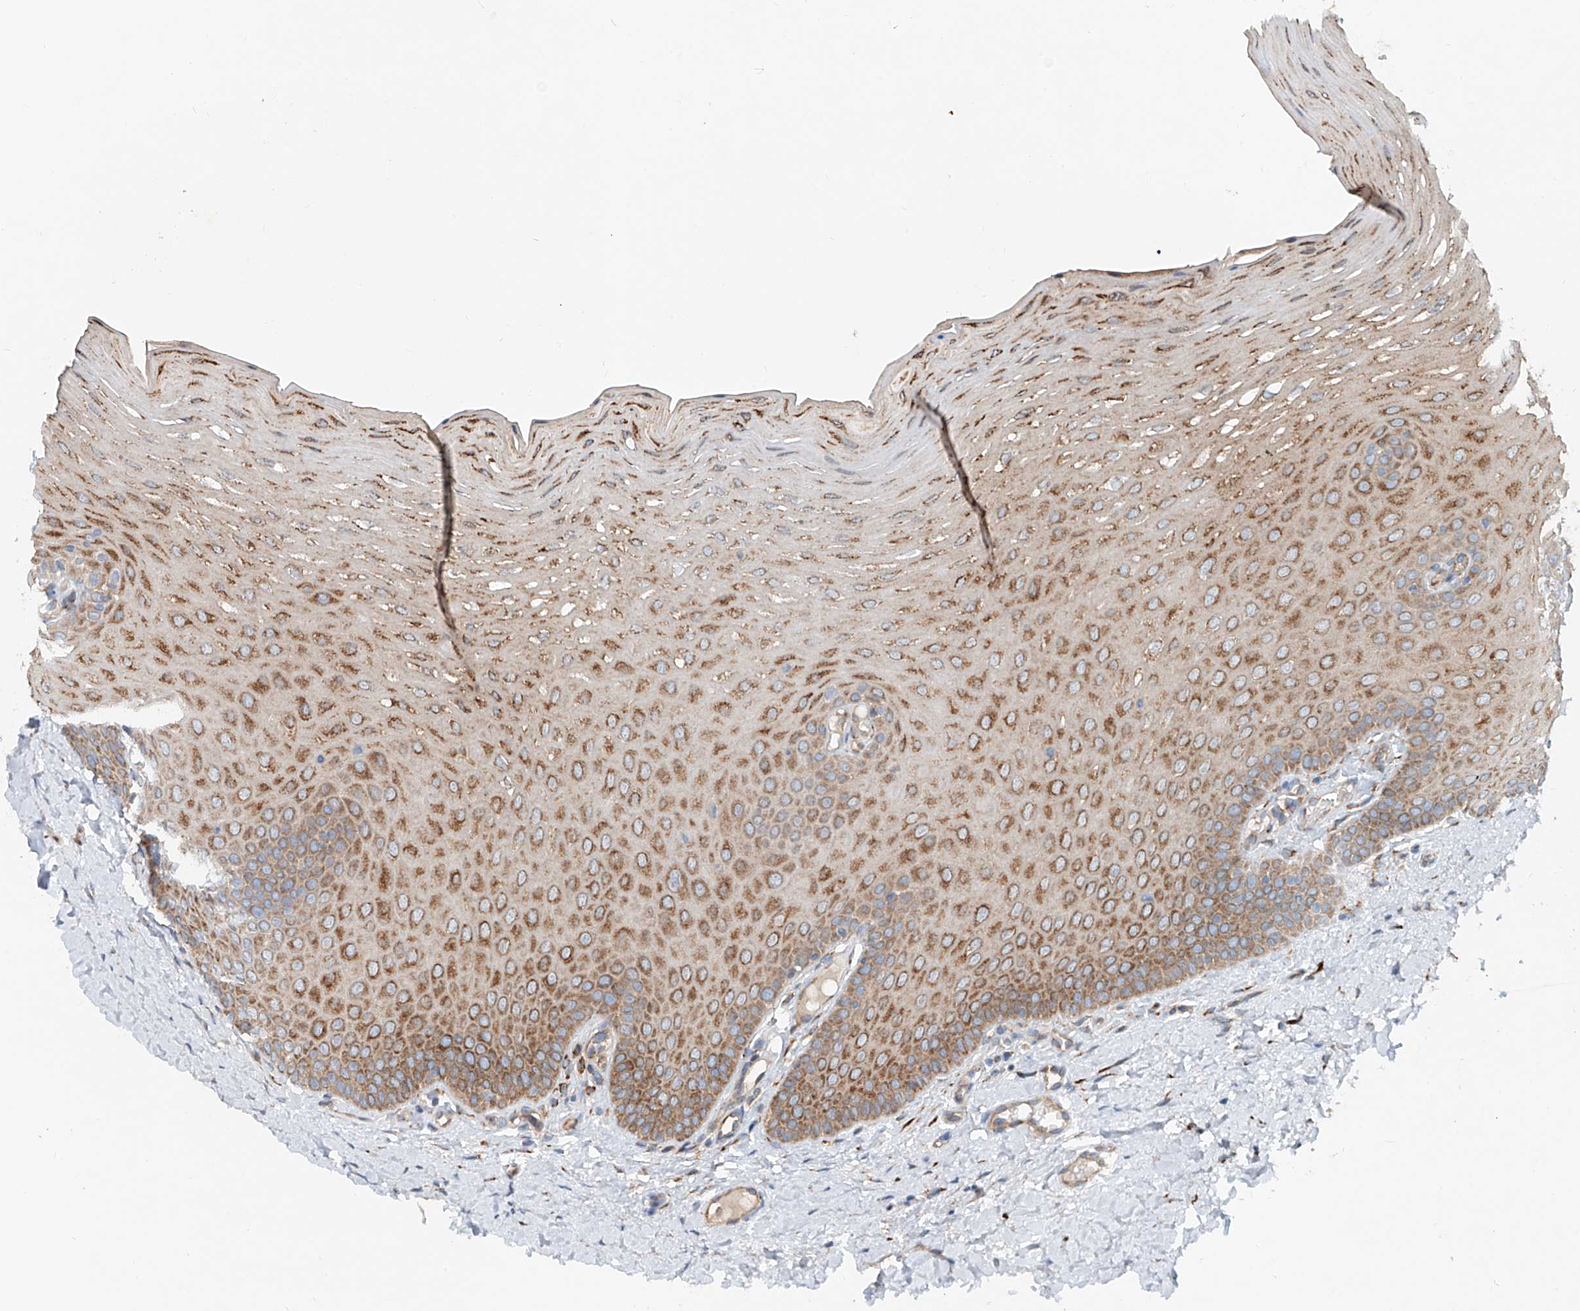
{"staining": {"intensity": "moderate", "quantity": ">75%", "location": "cytoplasmic/membranous"}, "tissue": "oral mucosa", "cell_type": "Squamous epithelial cells", "image_type": "normal", "snomed": [{"axis": "morphology", "description": "Normal tissue, NOS"}, {"axis": "topography", "description": "Oral tissue"}], "caption": "Squamous epithelial cells display medium levels of moderate cytoplasmic/membranous positivity in about >75% of cells in unremarkable oral mucosa.", "gene": "SNAP29", "patient": {"sex": "female", "age": 39}}